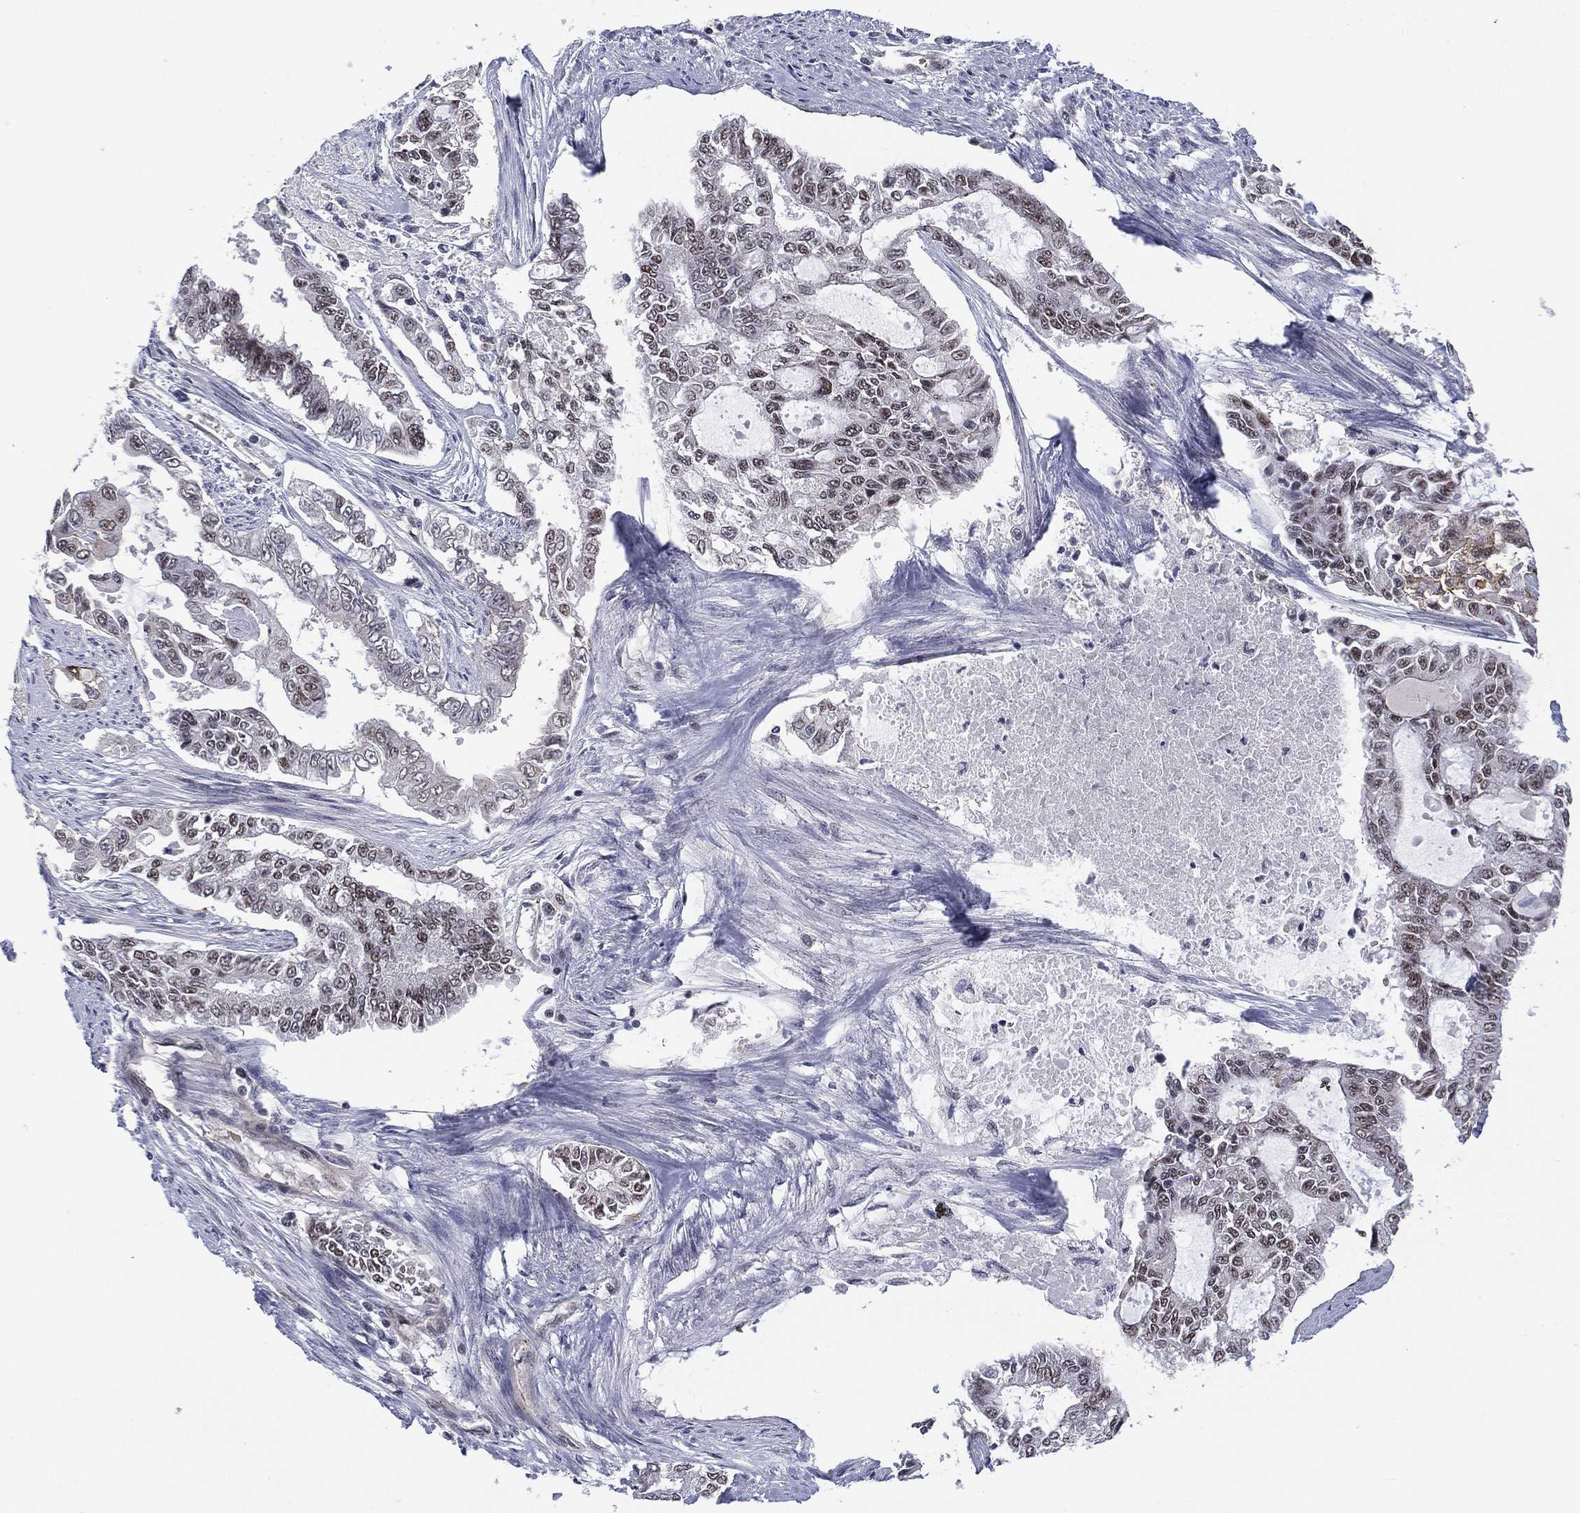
{"staining": {"intensity": "strong", "quantity": "<25%", "location": "nuclear"}, "tissue": "endometrial cancer", "cell_type": "Tumor cells", "image_type": "cancer", "snomed": [{"axis": "morphology", "description": "Adenocarcinoma, NOS"}, {"axis": "topography", "description": "Uterus"}], "caption": "Brown immunohistochemical staining in human endometrial cancer (adenocarcinoma) exhibits strong nuclear staining in about <25% of tumor cells.", "gene": "GSE1", "patient": {"sex": "female", "age": 59}}